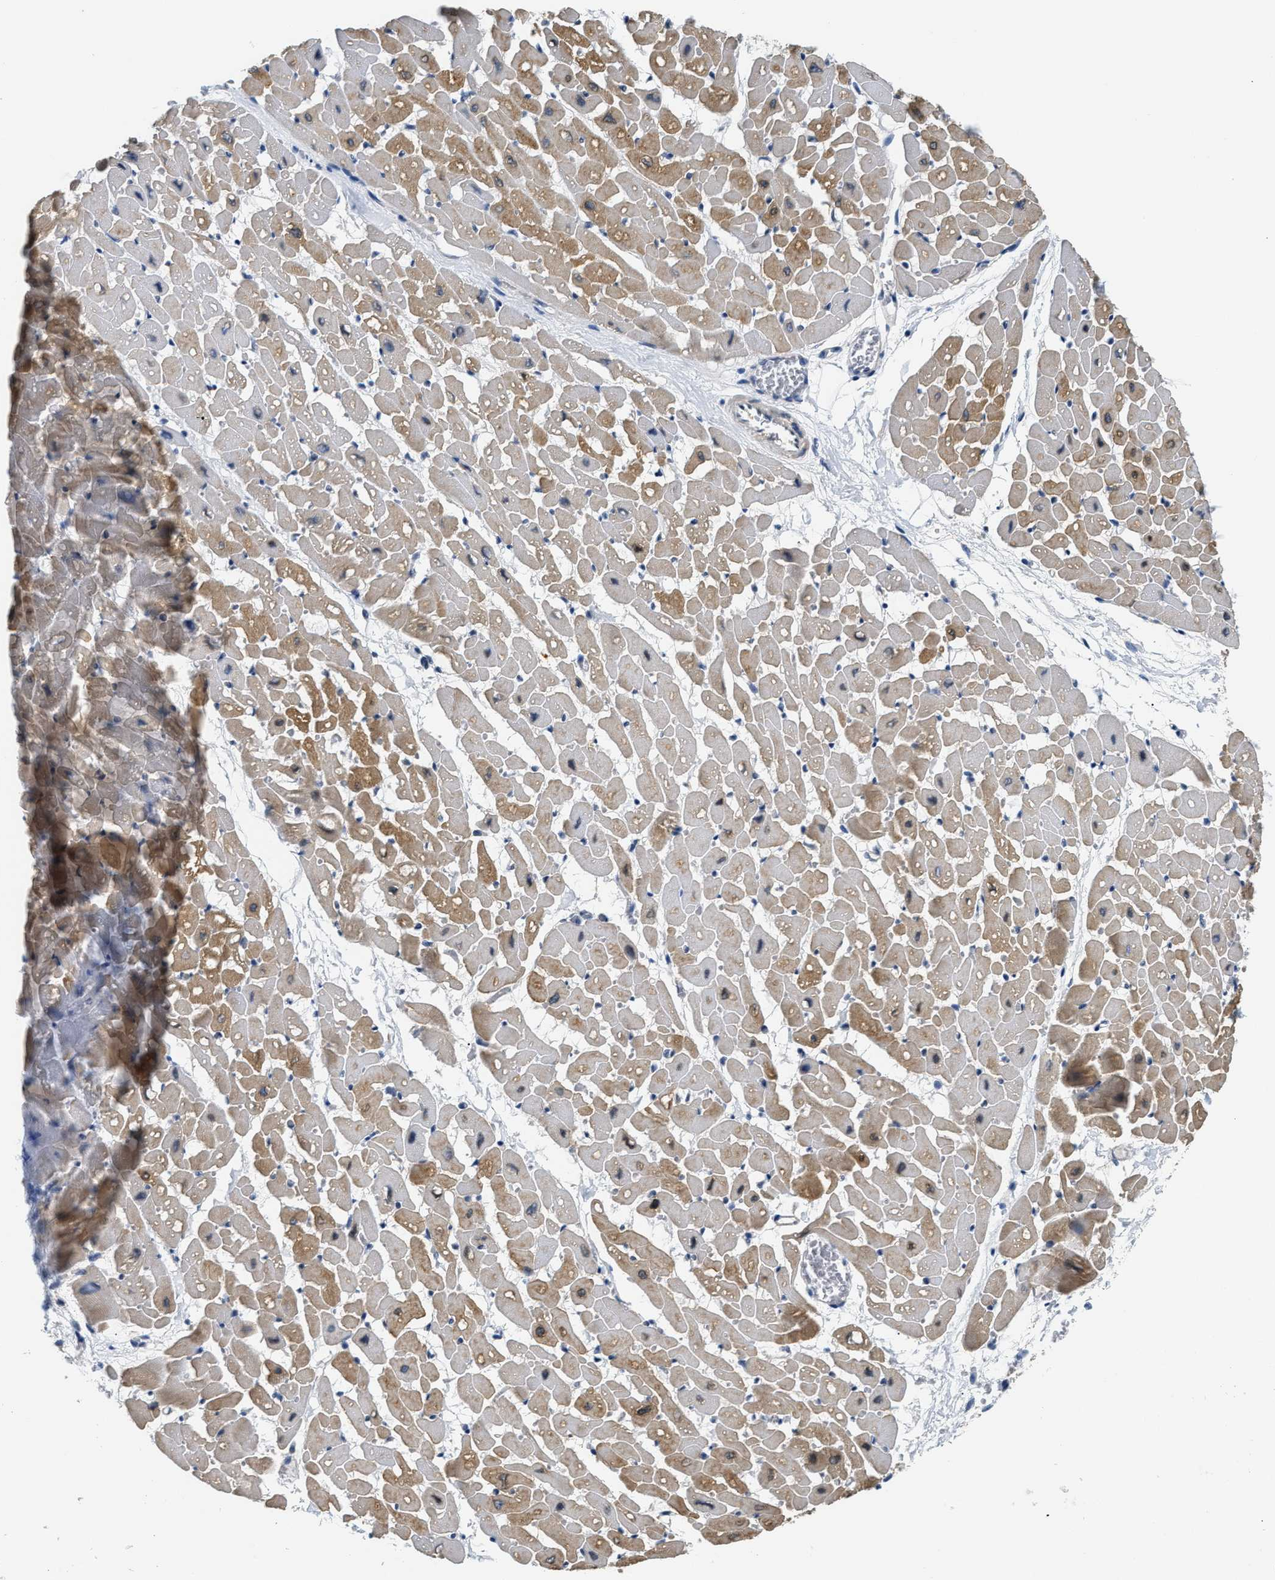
{"staining": {"intensity": "moderate", "quantity": ">75%", "location": "cytoplasmic/membranous"}, "tissue": "heart muscle", "cell_type": "Cardiomyocytes", "image_type": "normal", "snomed": [{"axis": "morphology", "description": "Normal tissue, NOS"}, {"axis": "topography", "description": "Heart"}], "caption": "Protein expression by immunohistochemistry reveals moderate cytoplasmic/membranous staining in approximately >75% of cardiomyocytes in benign heart muscle.", "gene": "CLGN", "patient": {"sex": "male", "age": 45}}